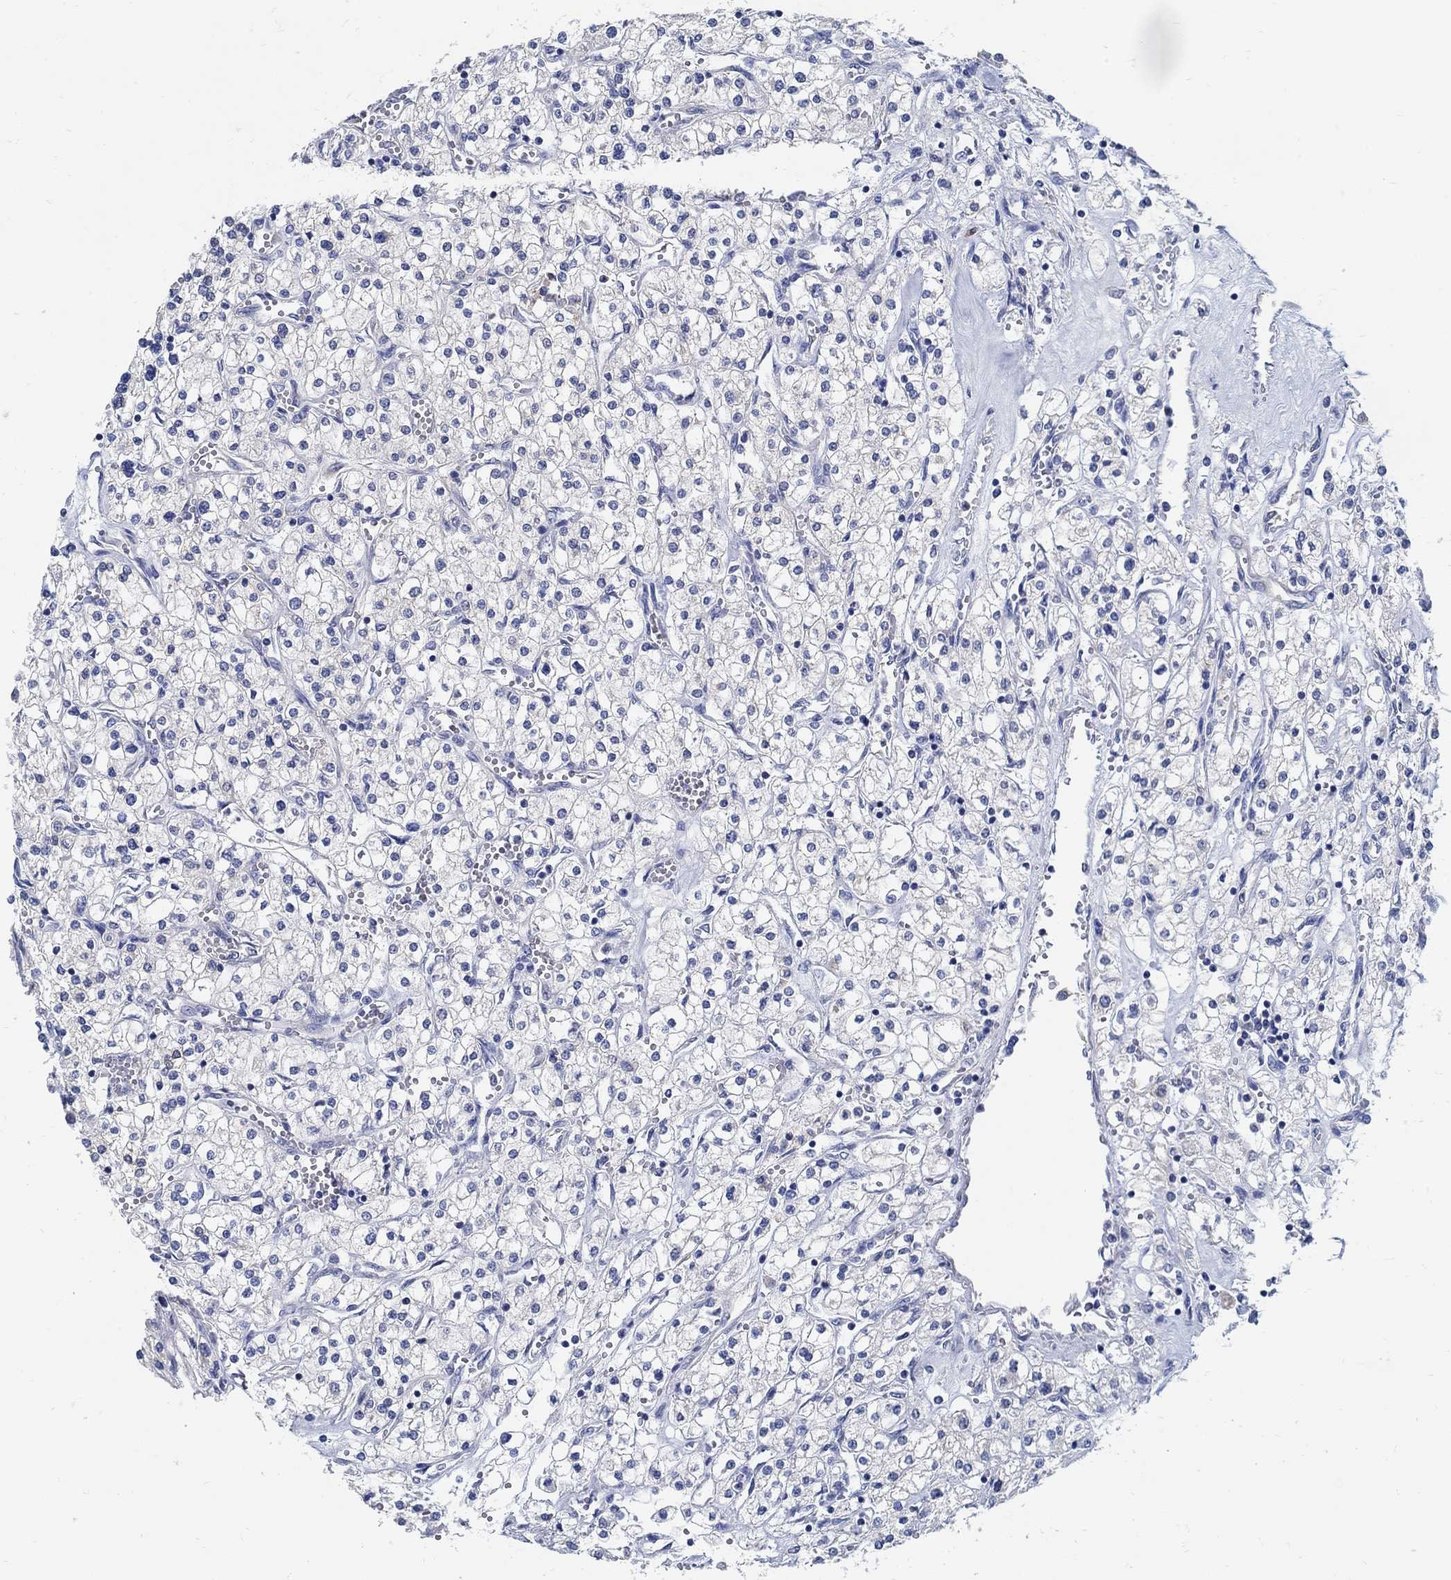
{"staining": {"intensity": "negative", "quantity": "none", "location": "none"}, "tissue": "renal cancer", "cell_type": "Tumor cells", "image_type": "cancer", "snomed": [{"axis": "morphology", "description": "Adenocarcinoma, NOS"}, {"axis": "topography", "description": "Kidney"}], "caption": "Tumor cells show no significant staining in renal adenocarcinoma. The staining was performed using DAB (3,3'-diaminobenzidine) to visualize the protein expression in brown, while the nuclei were stained in blue with hematoxylin (Magnification: 20x).", "gene": "PCDH11X", "patient": {"sex": "male", "age": 80}}